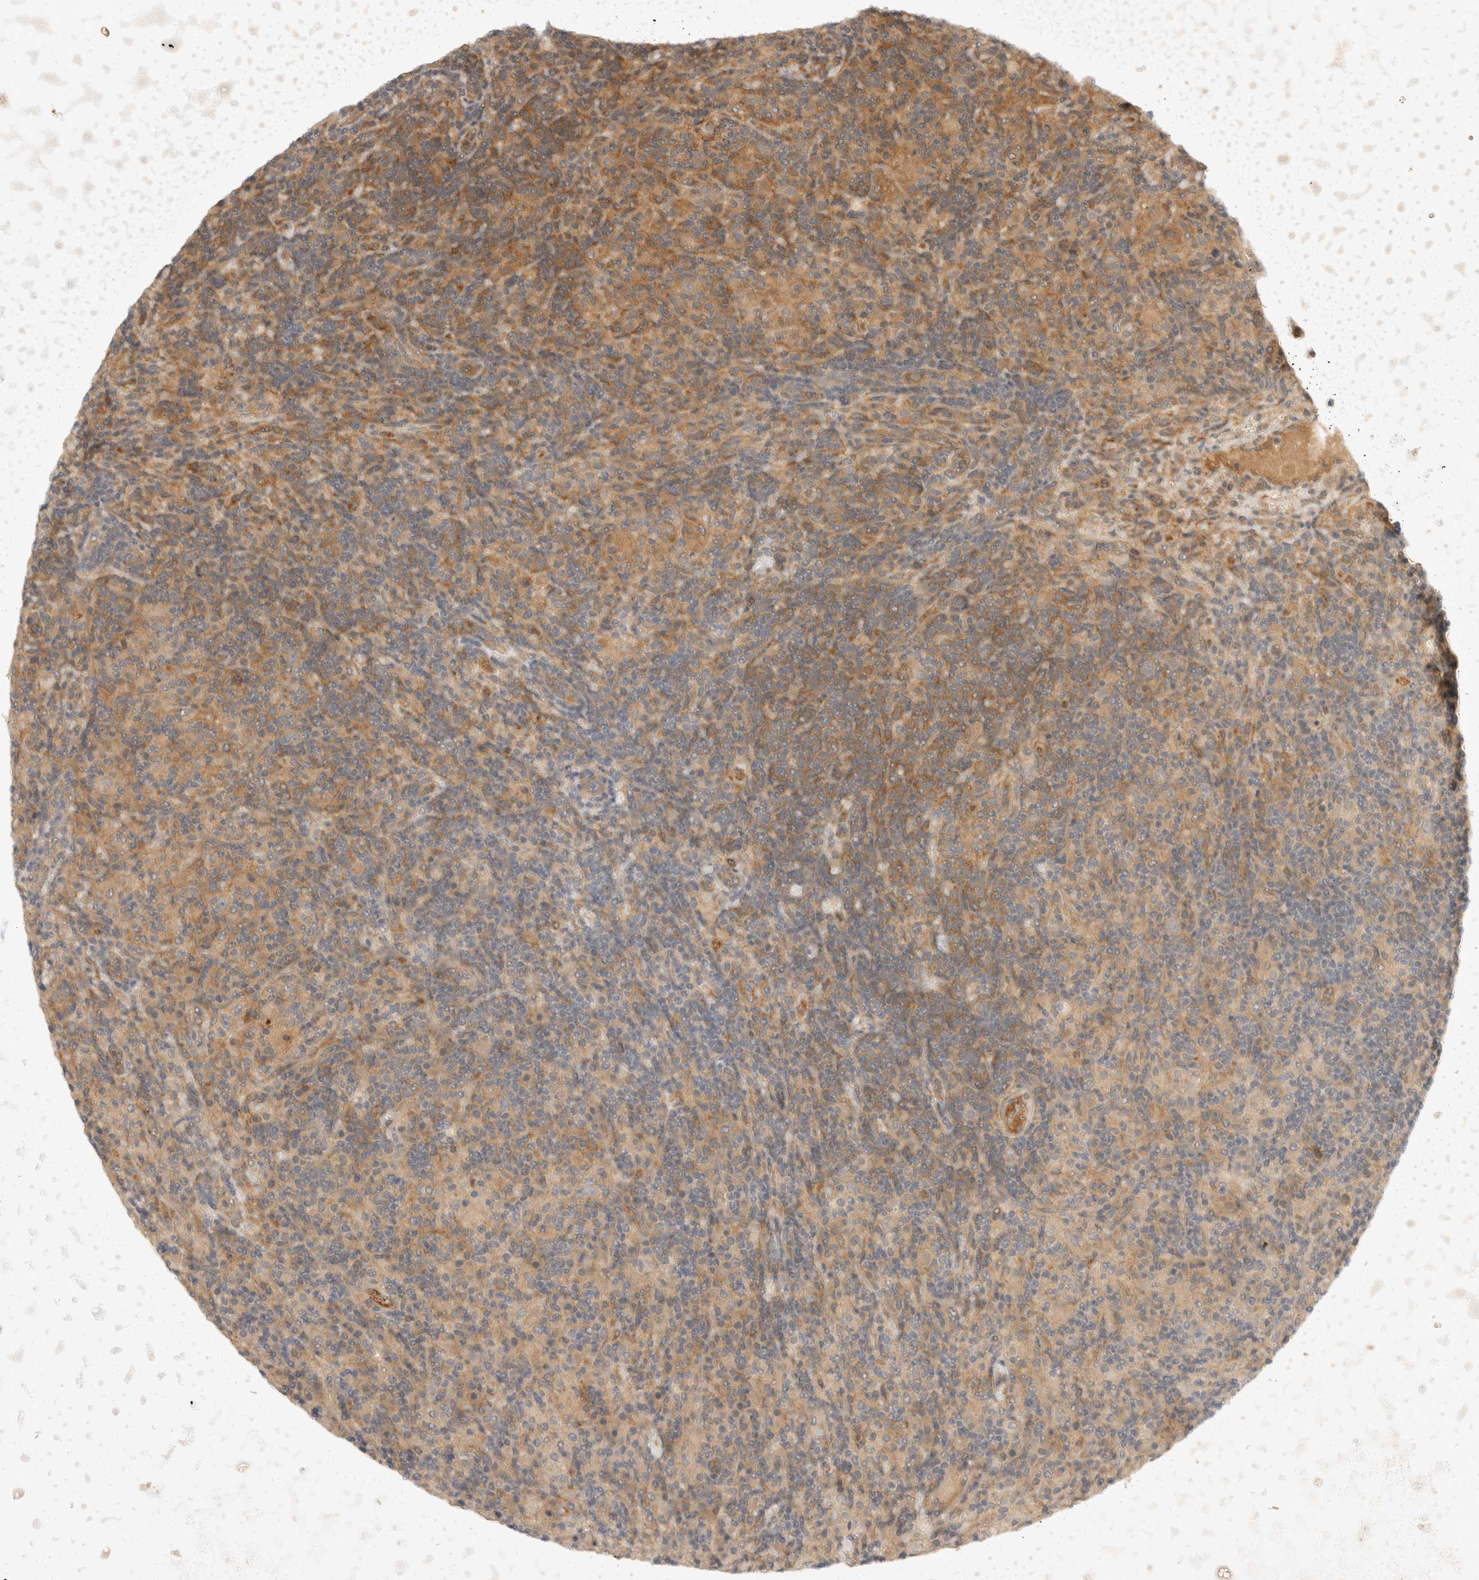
{"staining": {"intensity": "moderate", "quantity": ">75%", "location": "cytoplasmic/membranous"}, "tissue": "lymphoma", "cell_type": "Tumor cells", "image_type": "cancer", "snomed": [{"axis": "morphology", "description": "Hodgkin's disease, NOS"}, {"axis": "topography", "description": "Lymph node"}], "caption": "A micrograph of Hodgkin's disease stained for a protein shows moderate cytoplasmic/membranous brown staining in tumor cells.", "gene": "EIF4G3", "patient": {"sex": "male", "age": 70}}